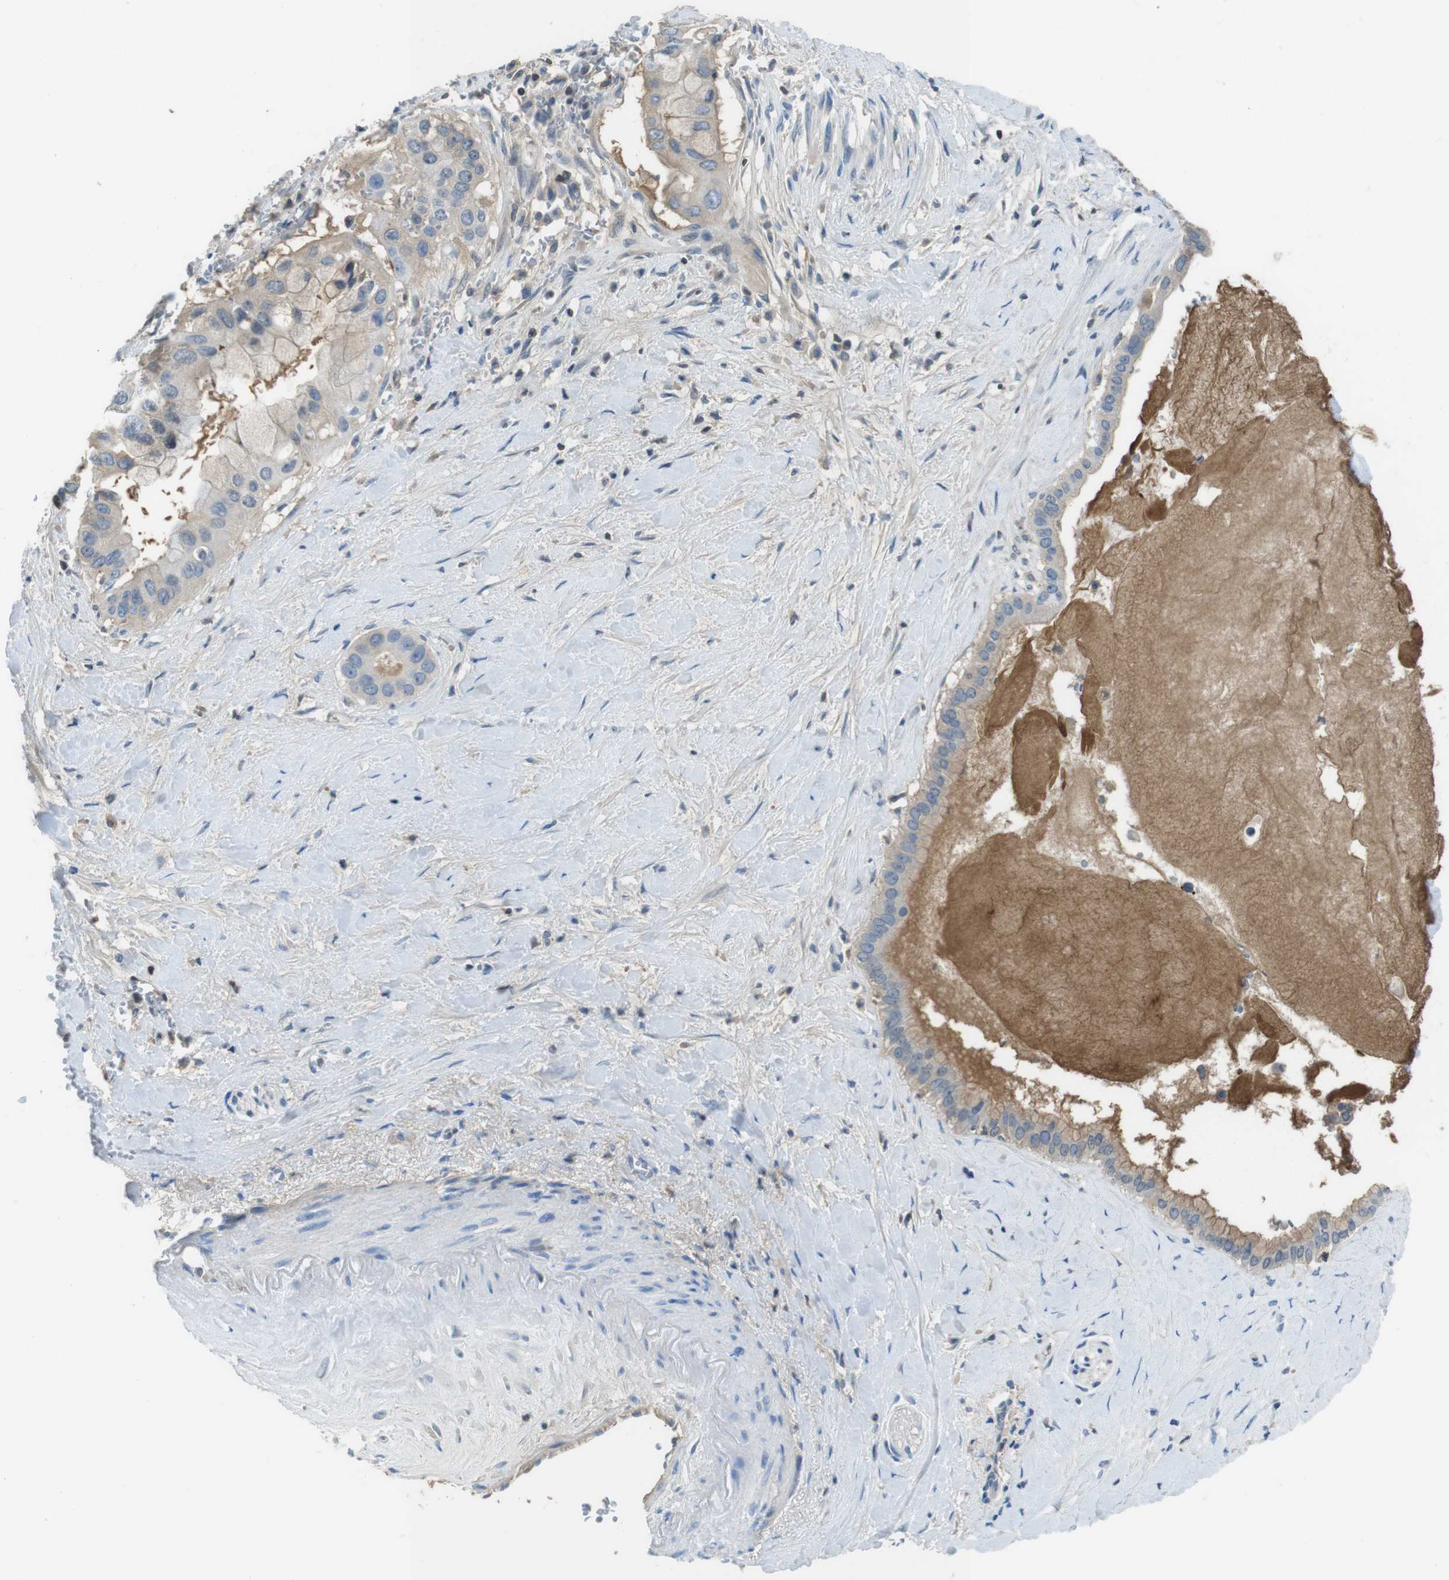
{"staining": {"intensity": "negative", "quantity": "none", "location": "none"}, "tissue": "pancreatic cancer", "cell_type": "Tumor cells", "image_type": "cancer", "snomed": [{"axis": "morphology", "description": "Adenocarcinoma, NOS"}, {"axis": "topography", "description": "Pancreas"}], "caption": "IHC of pancreatic adenocarcinoma exhibits no expression in tumor cells.", "gene": "TMPRSS15", "patient": {"sex": "male", "age": 55}}